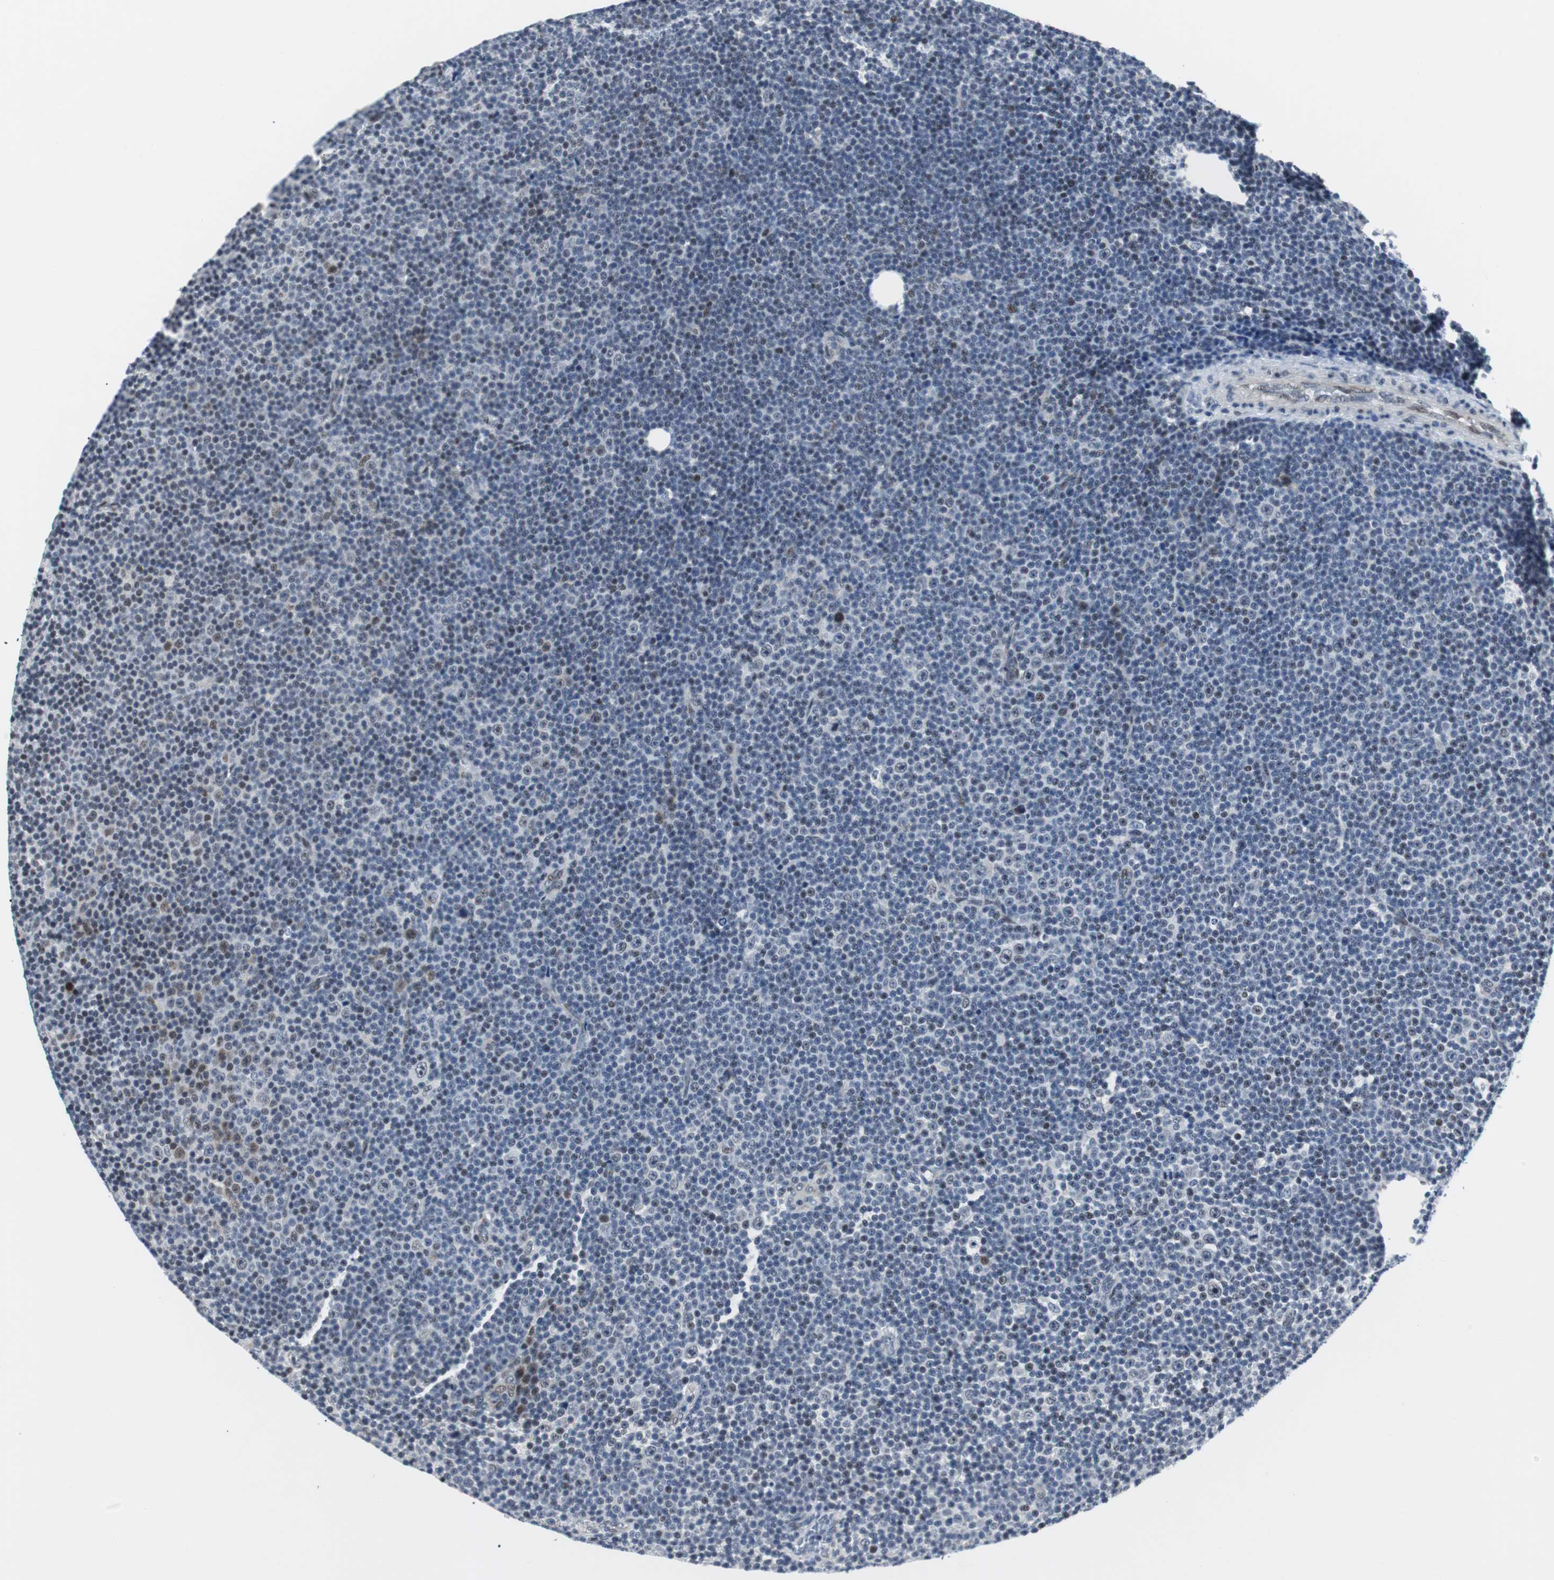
{"staining": {"intensity": "weak", "quantity": "25%-75%", "location": "nuclear"}, "tissue": "lymphoma", "cell_type": "Tumor cells", "image_type": "cancer", "snomed": [{"axis": "morphology", "description": "Malignant lymphoma, non-Hodgkin's type, Low grade"}, {"axis": "topography", "description": "Lymph node"}], "caption": "There is low levels of weak nuclear staining in tumor cells of malignant lymphoma, non-Hodgkin's type (low-grade), as demonstrated by immunohistochemical staining (brown color).", "gene": "MTA1", "patient": {"sex": "female", "age": 67}}